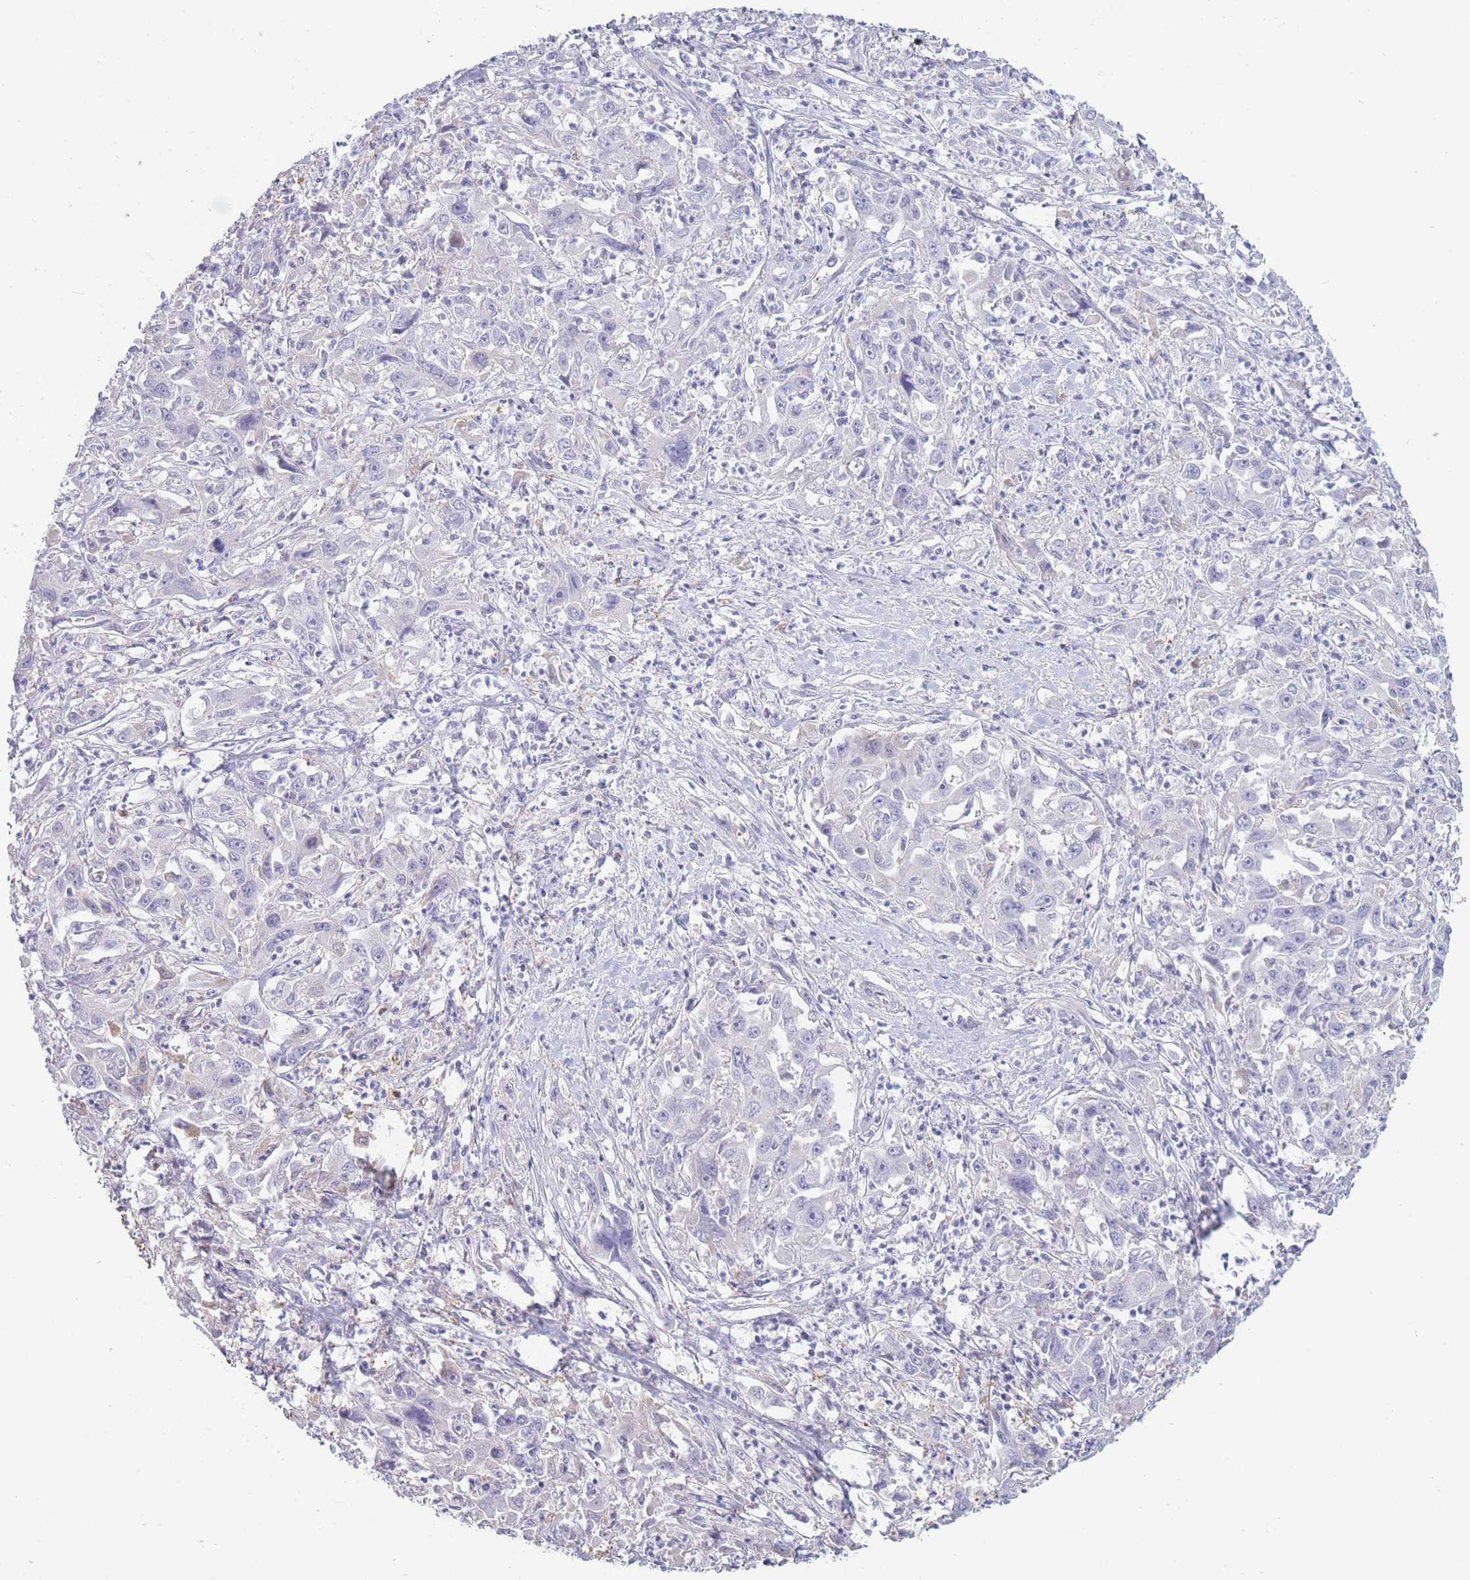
{"staining": {"intensity": "negative", "quantity": "none", "location": "none"}, "tissue": "liver cancer", "cell_type": "Tumor cells", "image_type": "cancer", "snomed": [{"axis": "morphology", "description": "Carcinoma, Hepatocellular, NOS"}, {"axis": "topography", "description": "Liver"}], "caption": "A micrograph of human hepatocellular carcinoma (liver) is negative for staining in tumor cells. (Immunohistochemistry, brightfield microscopy, high magnification).", "gene": "CD37", "patient": {"sex": "male", "age": 63}}